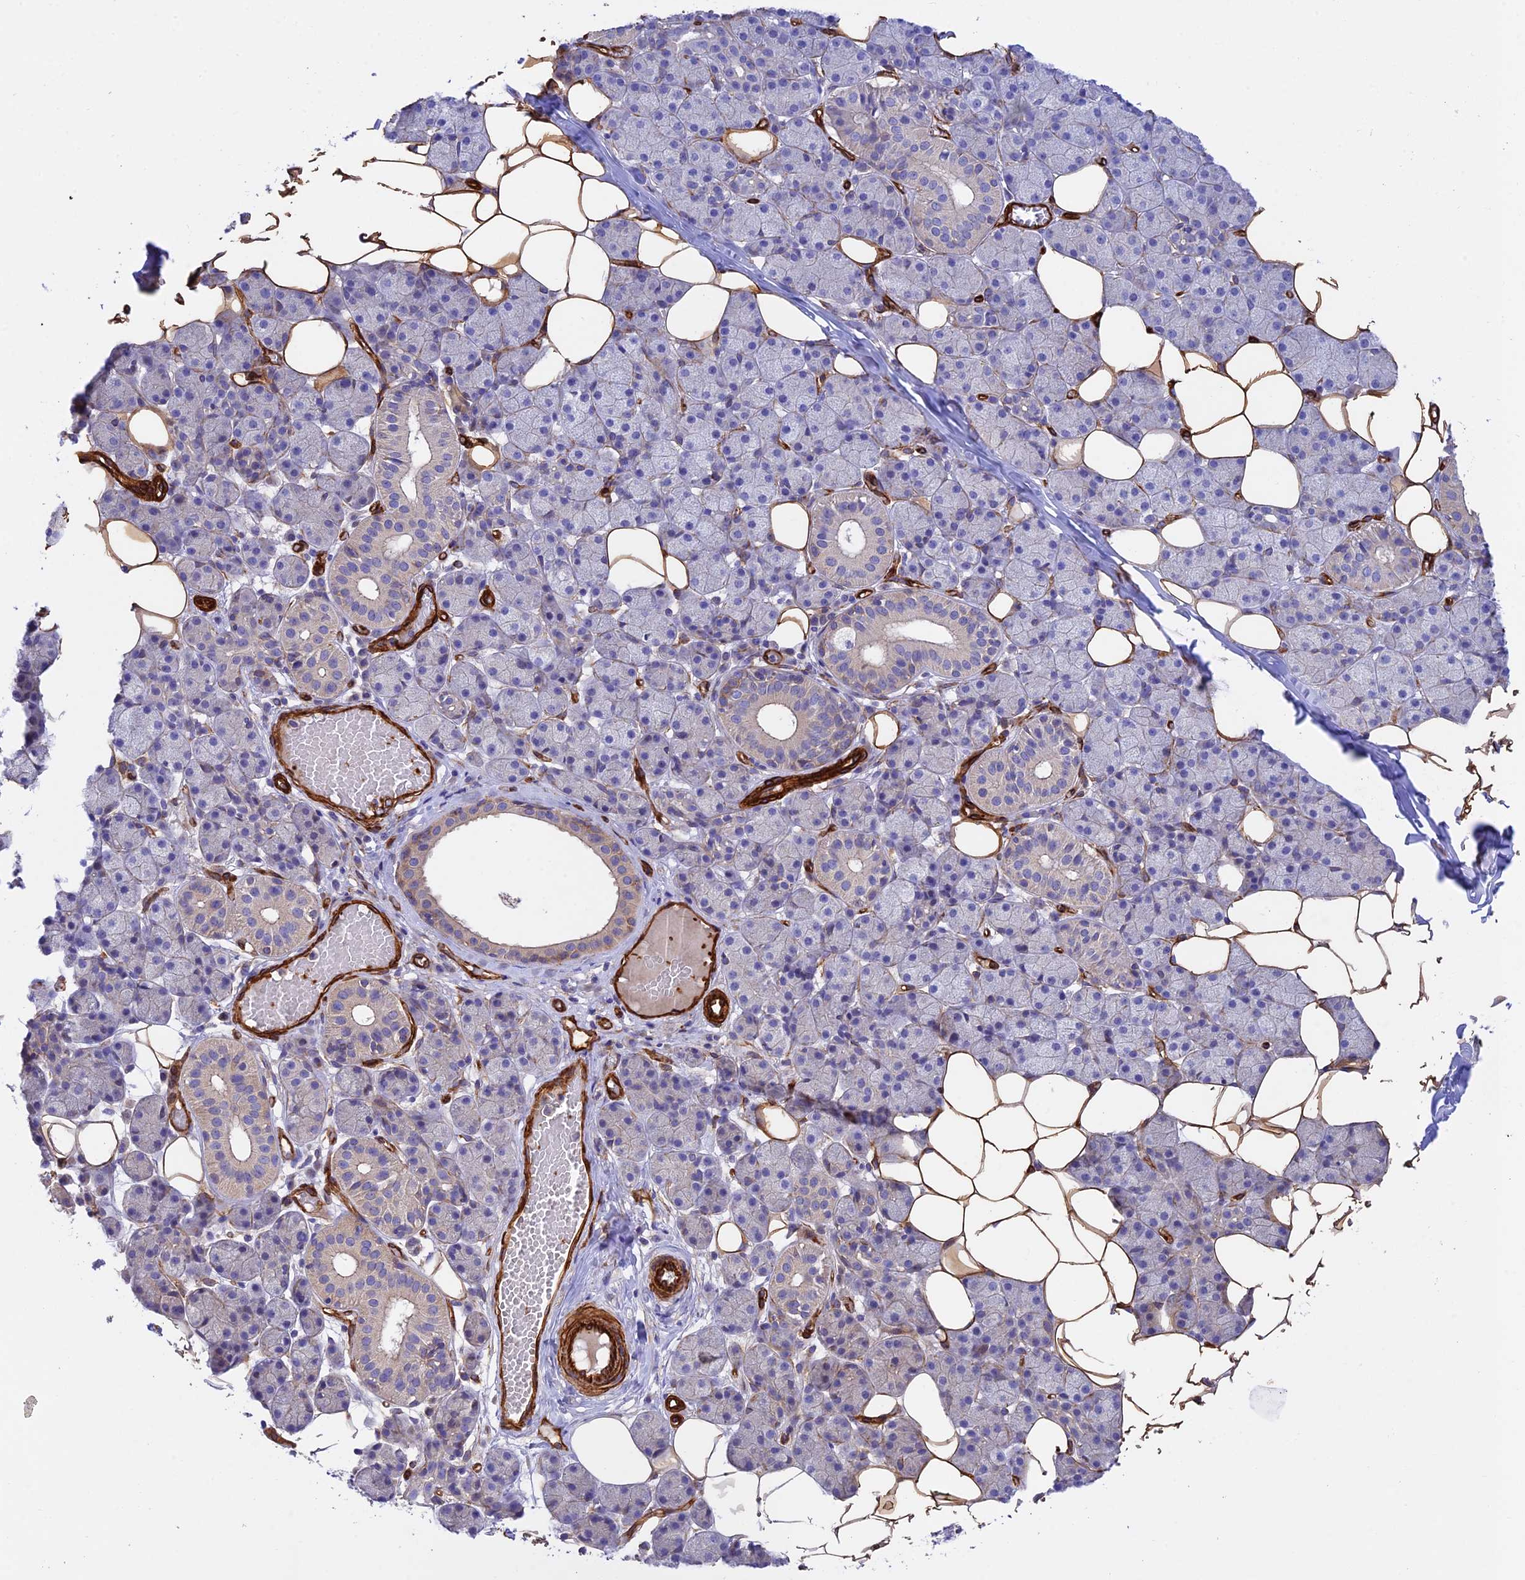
{"staining": {"intensity": "negative", "quantity": "none", "location": "none"}, "tissue": "salivary gland", "cell_type": "Glandular cells", "image_type": "normal", "snomed": [{"axis": "morphology", "description": "Normal tissue, NOS"}, {"axis": "topography", "description": "Salivary gland"}], "caption": "This is an immunohistochemistry (IHC) photomicrograph of unremarkable human salivary gland. There is no positivity in glandular cells.", "gene": "MYO9A", "patient": {"sex": "female", "age": 33}}